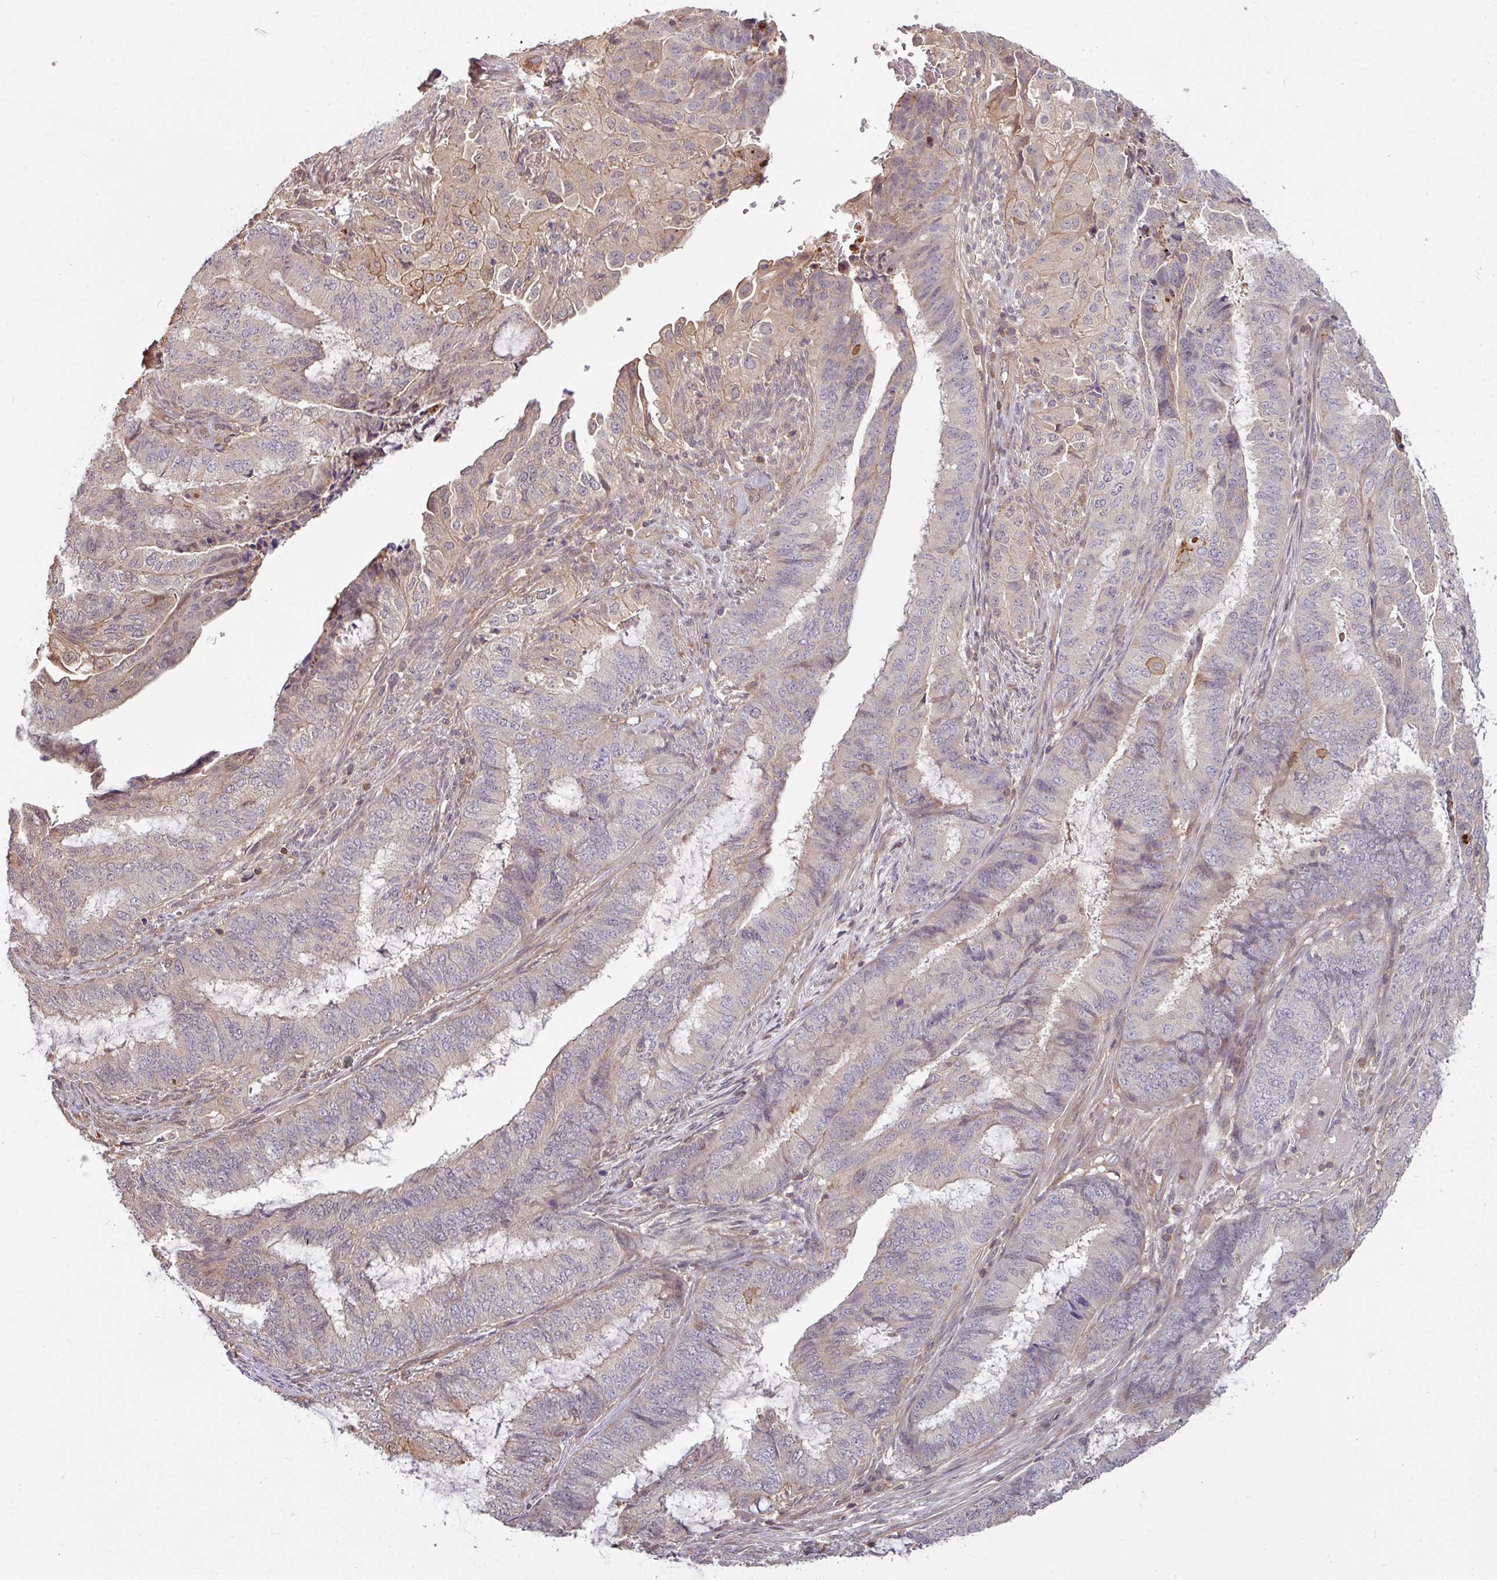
{"staining": {"intensity": "weak", "quantity": "<25%", "location": "cytoplasmic/membranous"}, "tissue": "endometrial cancer", "cell_type": "Tumor cells", "image_type": "cancer", "snomed": [{"axis": "morphology", "description": "Adenocarcinoma, NOS"}, {"axis": "topography", "description": "Endometrium"}], "caption": "IHC photomicrograph of human endometrial cancer (adenocarcinoma) stained for a protein (brown), which shows no staining in tumor cells. (DAB (3,3'-diaminobenzidine) immunohistochemistry, high magnification).", "gene": "TUSC3", "patient": {"sex": "female", "age": 51}}